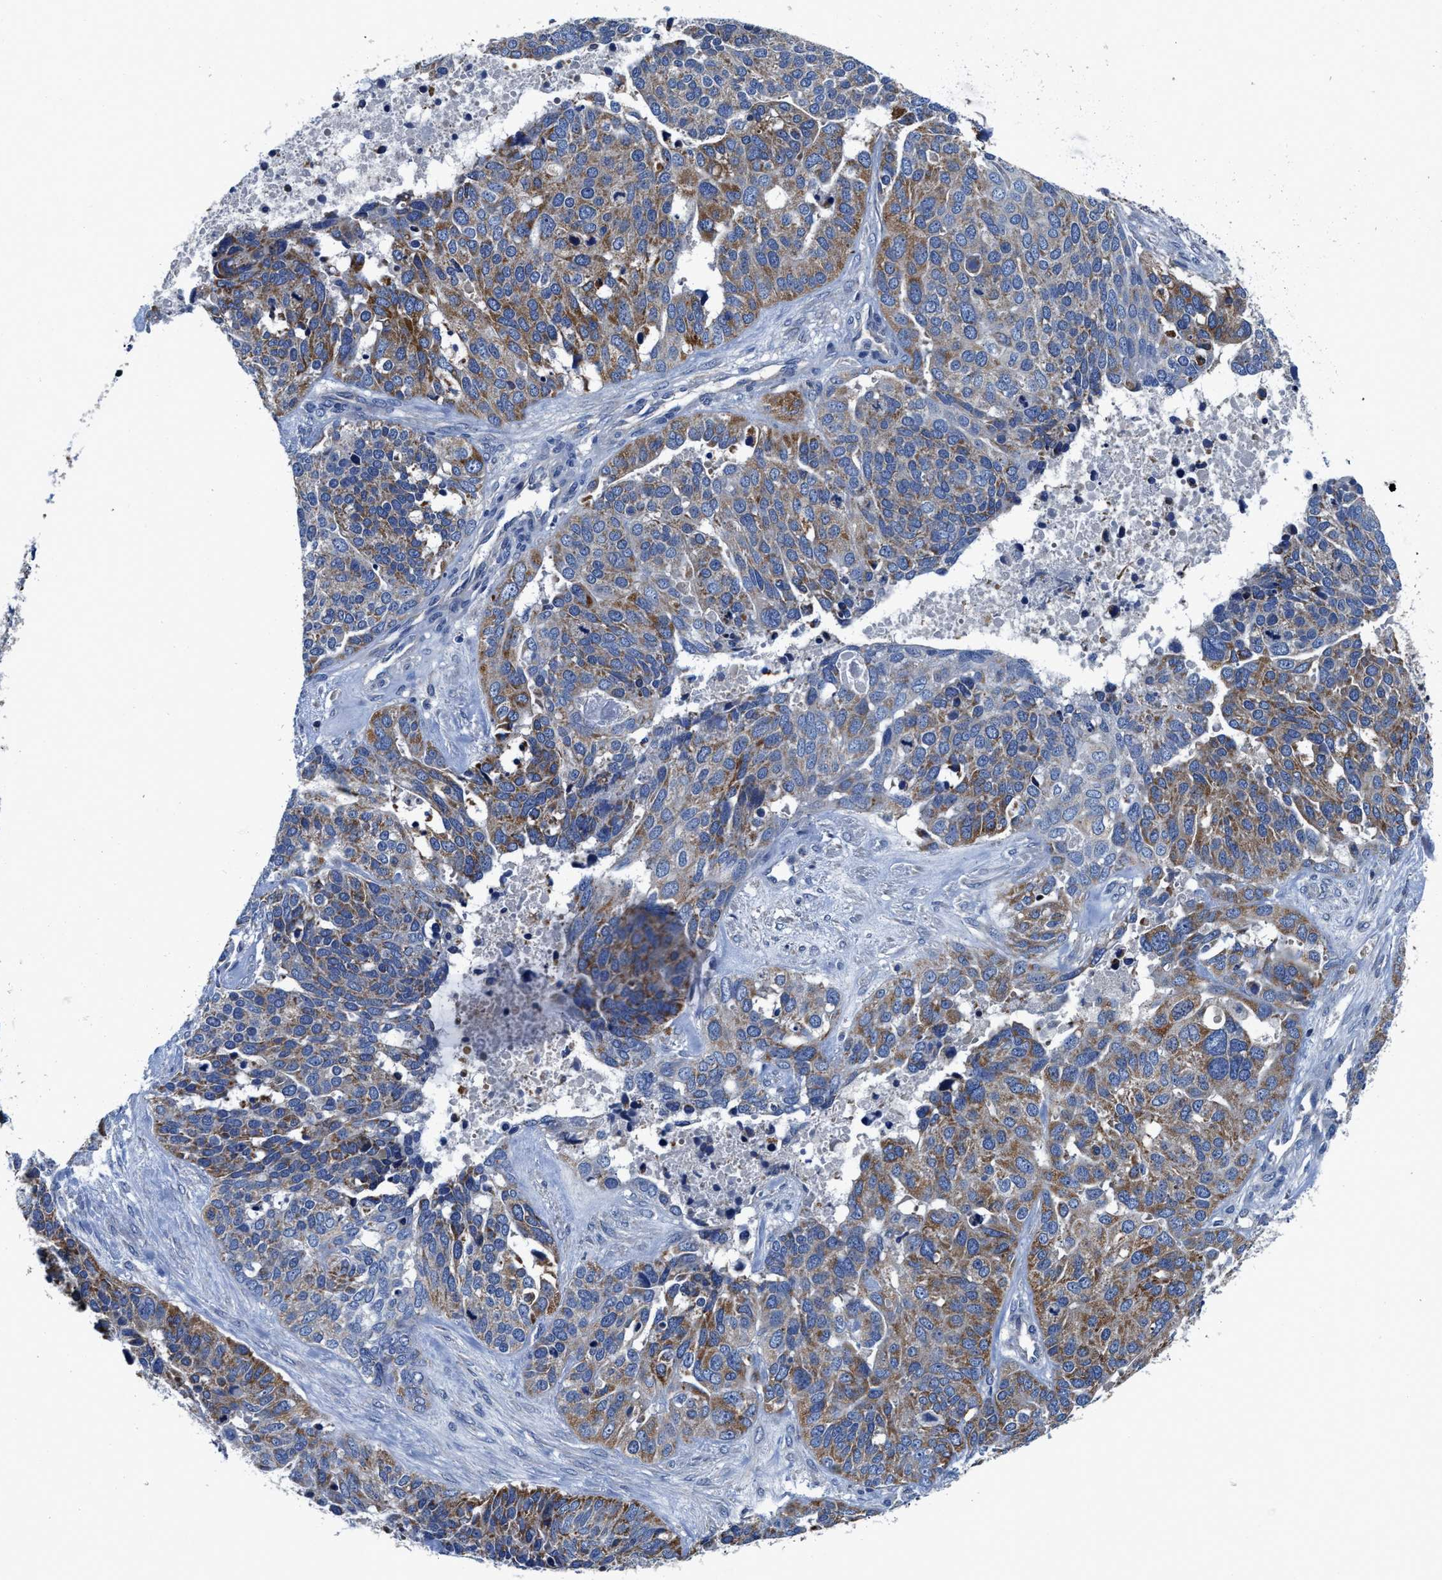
{"staining": {"intensity": "moderate", "quantity": ">75%", "location": "cytoplasmic/membranous"}, "tissue": "ovarian cancer", "cell_type": "Tumor cells", "image_type": "cancer", "snomed": [{"axis": "morphology", "description": "Cystadenocarcinoma, serous, NOS"}, {"axis": "topography", "description": "Ovary"}], "caption": "Tumor cells reveal medium levels of moderate cytoplasmic/membranous staining in approximately >75% of cells in ovarian cancer.", "gene": "PHLPP1", "patient": {"sex": "female", "age": 44}}